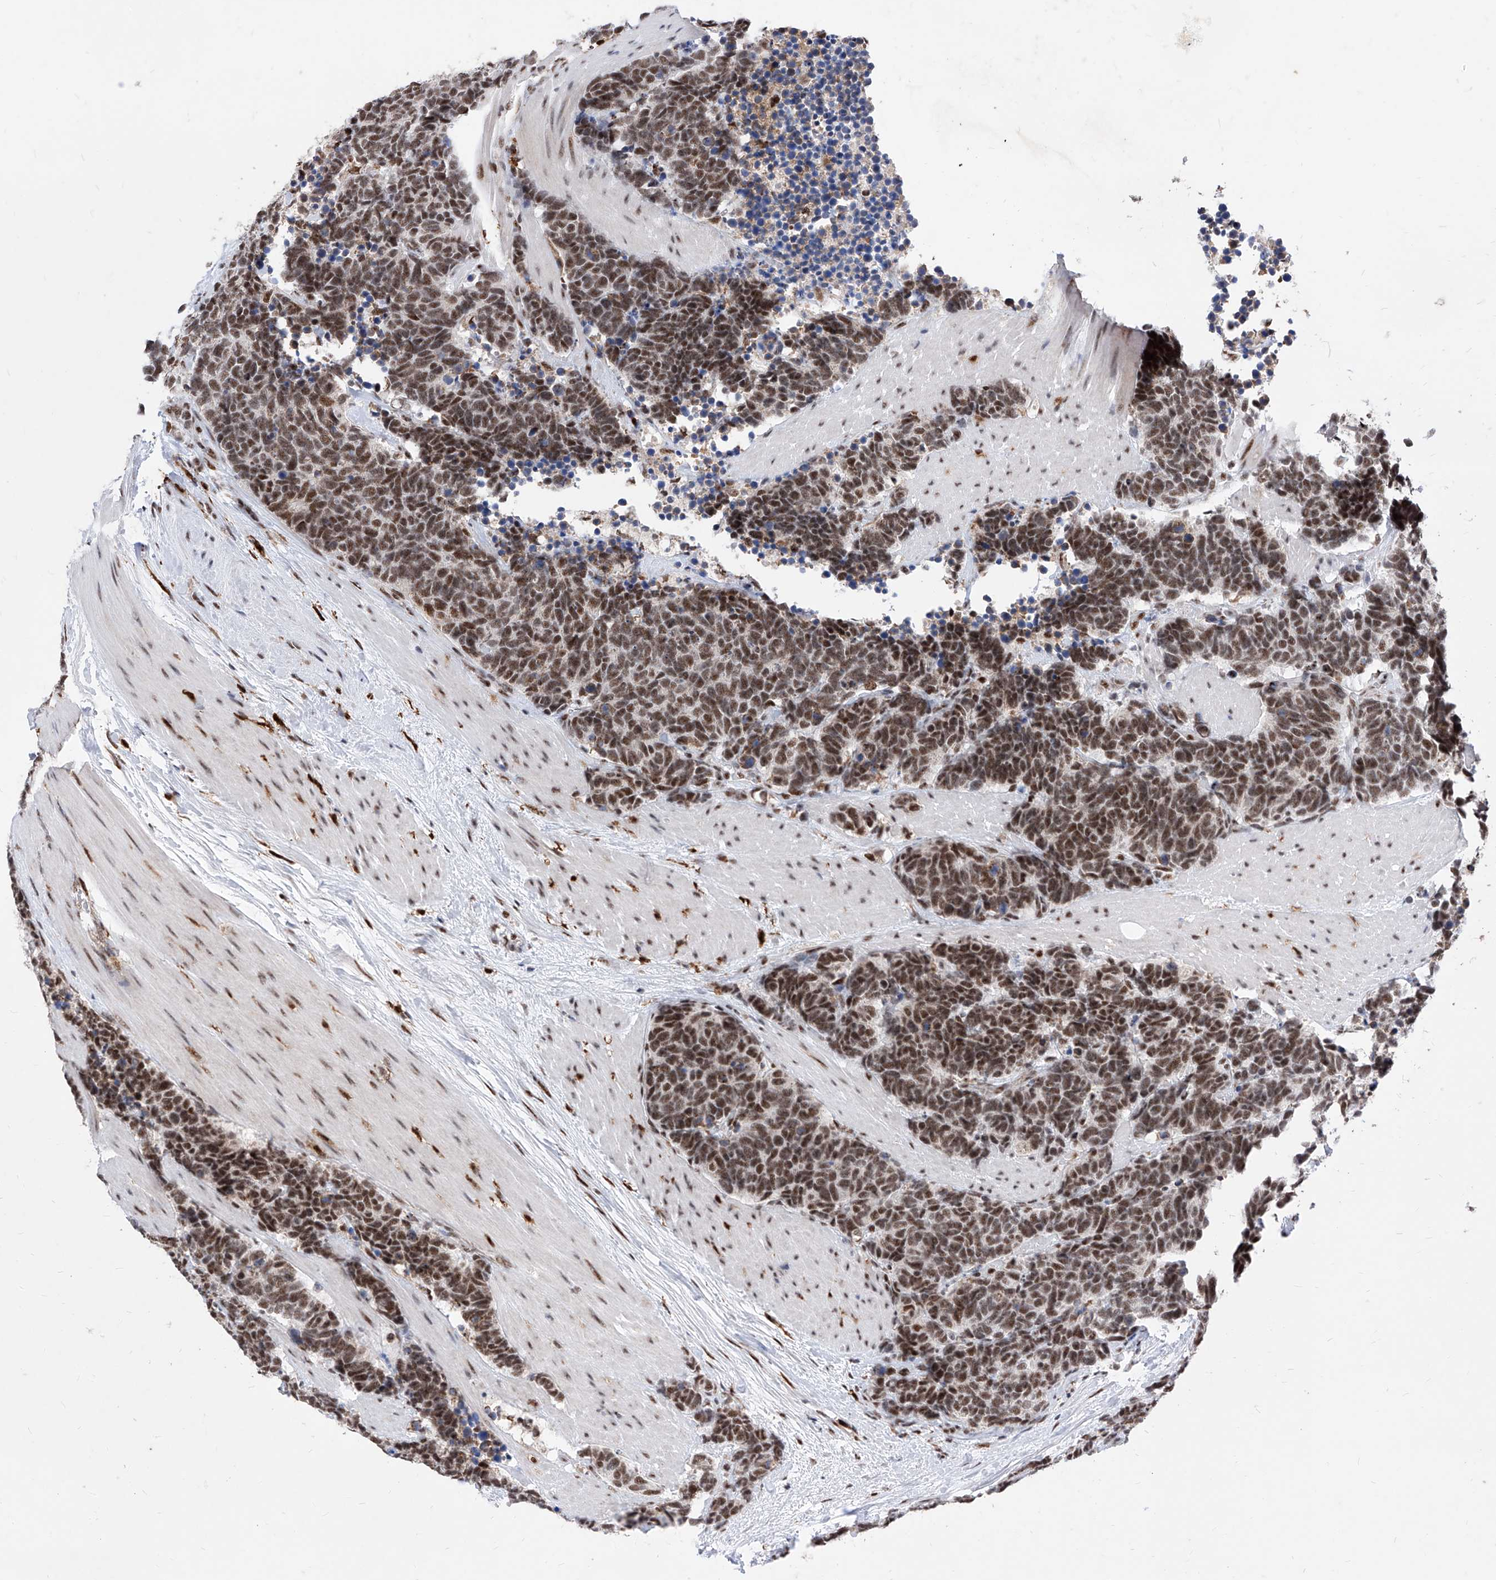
{"staining": {"intensity": "strong", "quantity": ">75%", "location": "nuclear"}, "tissue": "carcinoid", "cell_type": "Tumor cells", "image_type": "cancer", "snomed": [{"axis": "morphology", "description": "Carcinoma, NOS"}, {"axis": "morphology", "description": "Carcinoid, malignant, NOS"}, {"axis": "topography", "description": "Urinary bladder"}], "caption": "Carcinoid tissue displays strong nuclear positivity in approximately >75% of tumor cells, visualized by immunohistochemistry.", "gene": "PHF5A", "patient": {"sex": "male", "age": 57}}